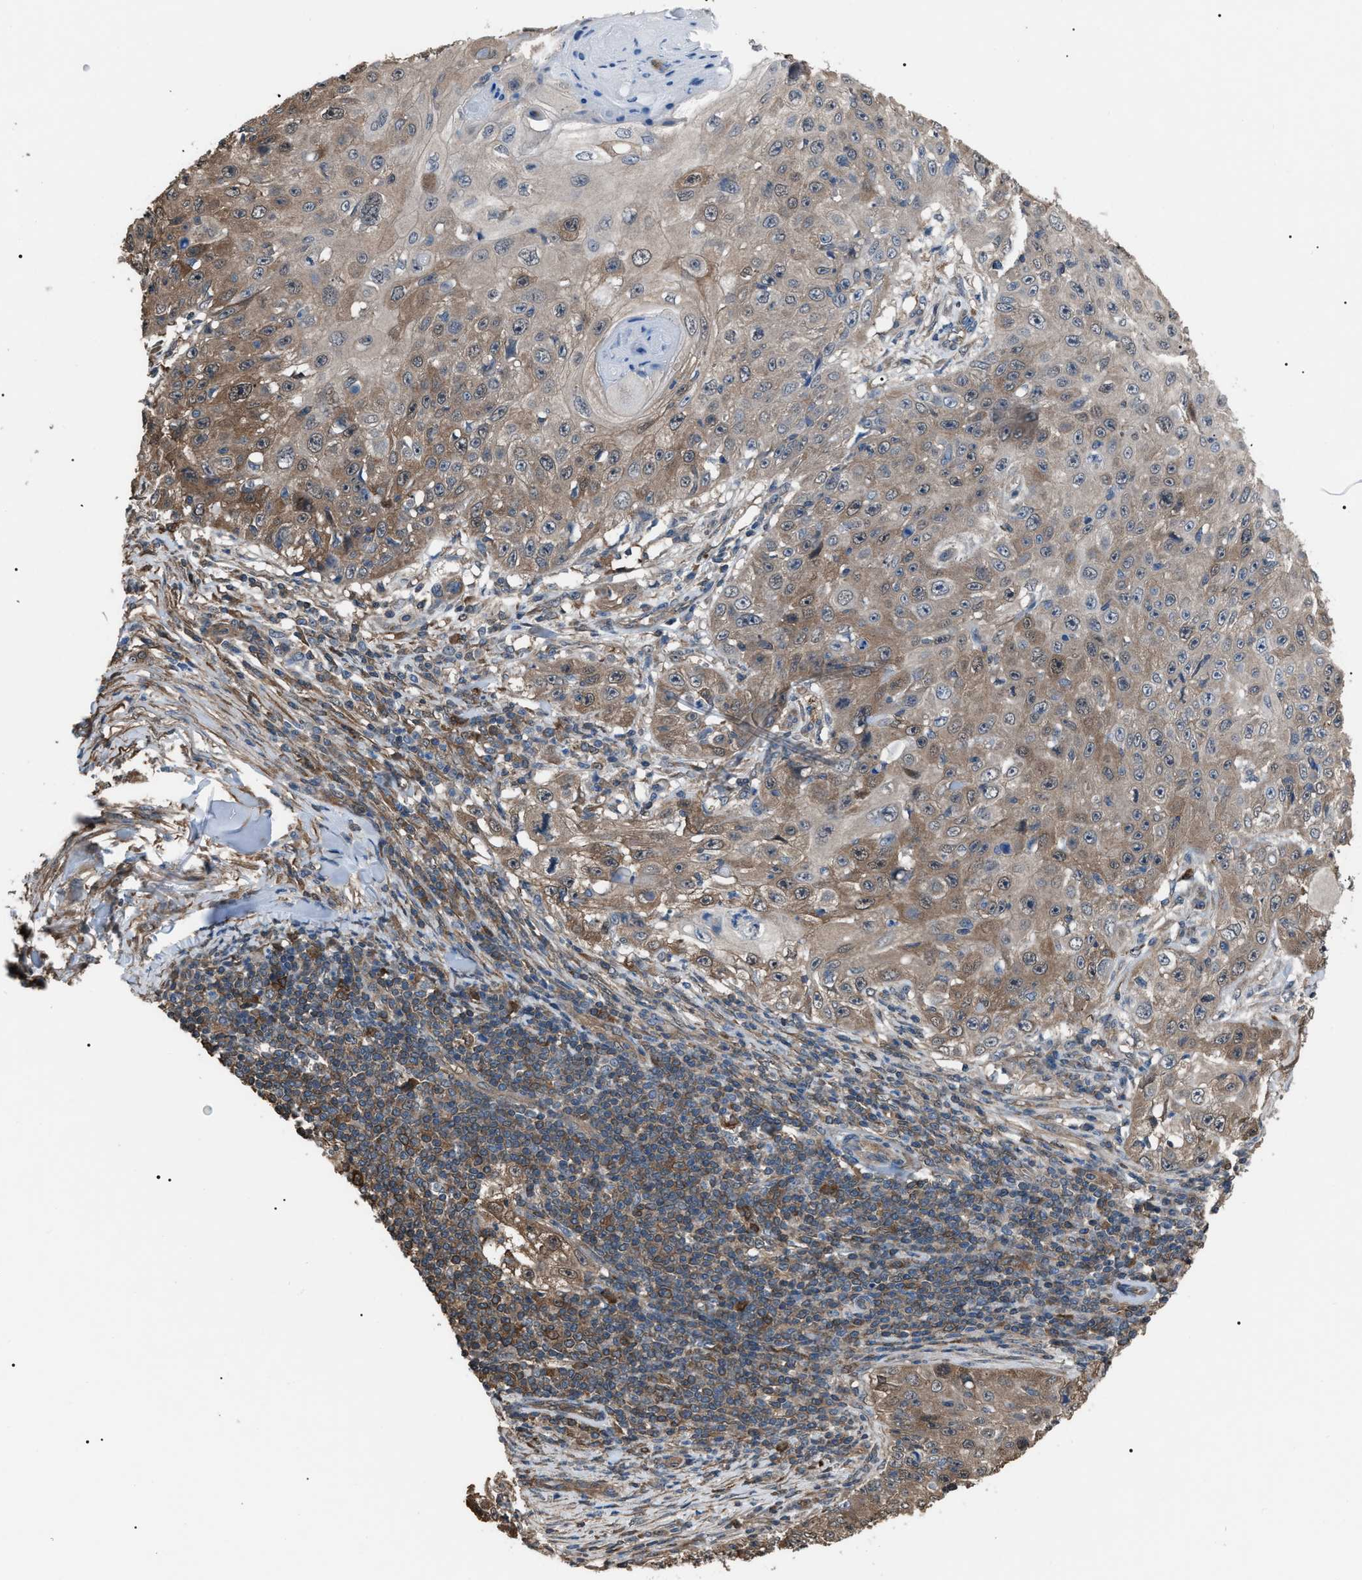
{"staining": {"intensity": "weak", "quantity": "25%-75%", "location": "cytoplasmic/membranous"}, "tissue": "skin cancer", "cell_type": "Tumor cells", "image_type": "cancer", "snomed": [{"axis": "morphology", "description": "Squamous cell carcinoma, NOS"}, {"axis": "topography", "description": "Skin"}], "caption": "High-magnification brightfield microscopy of squamous cell carcinoma (skin) stained with DAB (brown) and counterstained with hematoxylin (blue). tumor cells exhibit weak cytoplasmic/membranous expression is seen in approximately25%-75% of cells.", "gene": "PDCD5", "patient": {"sex": "male", "age": 86}}